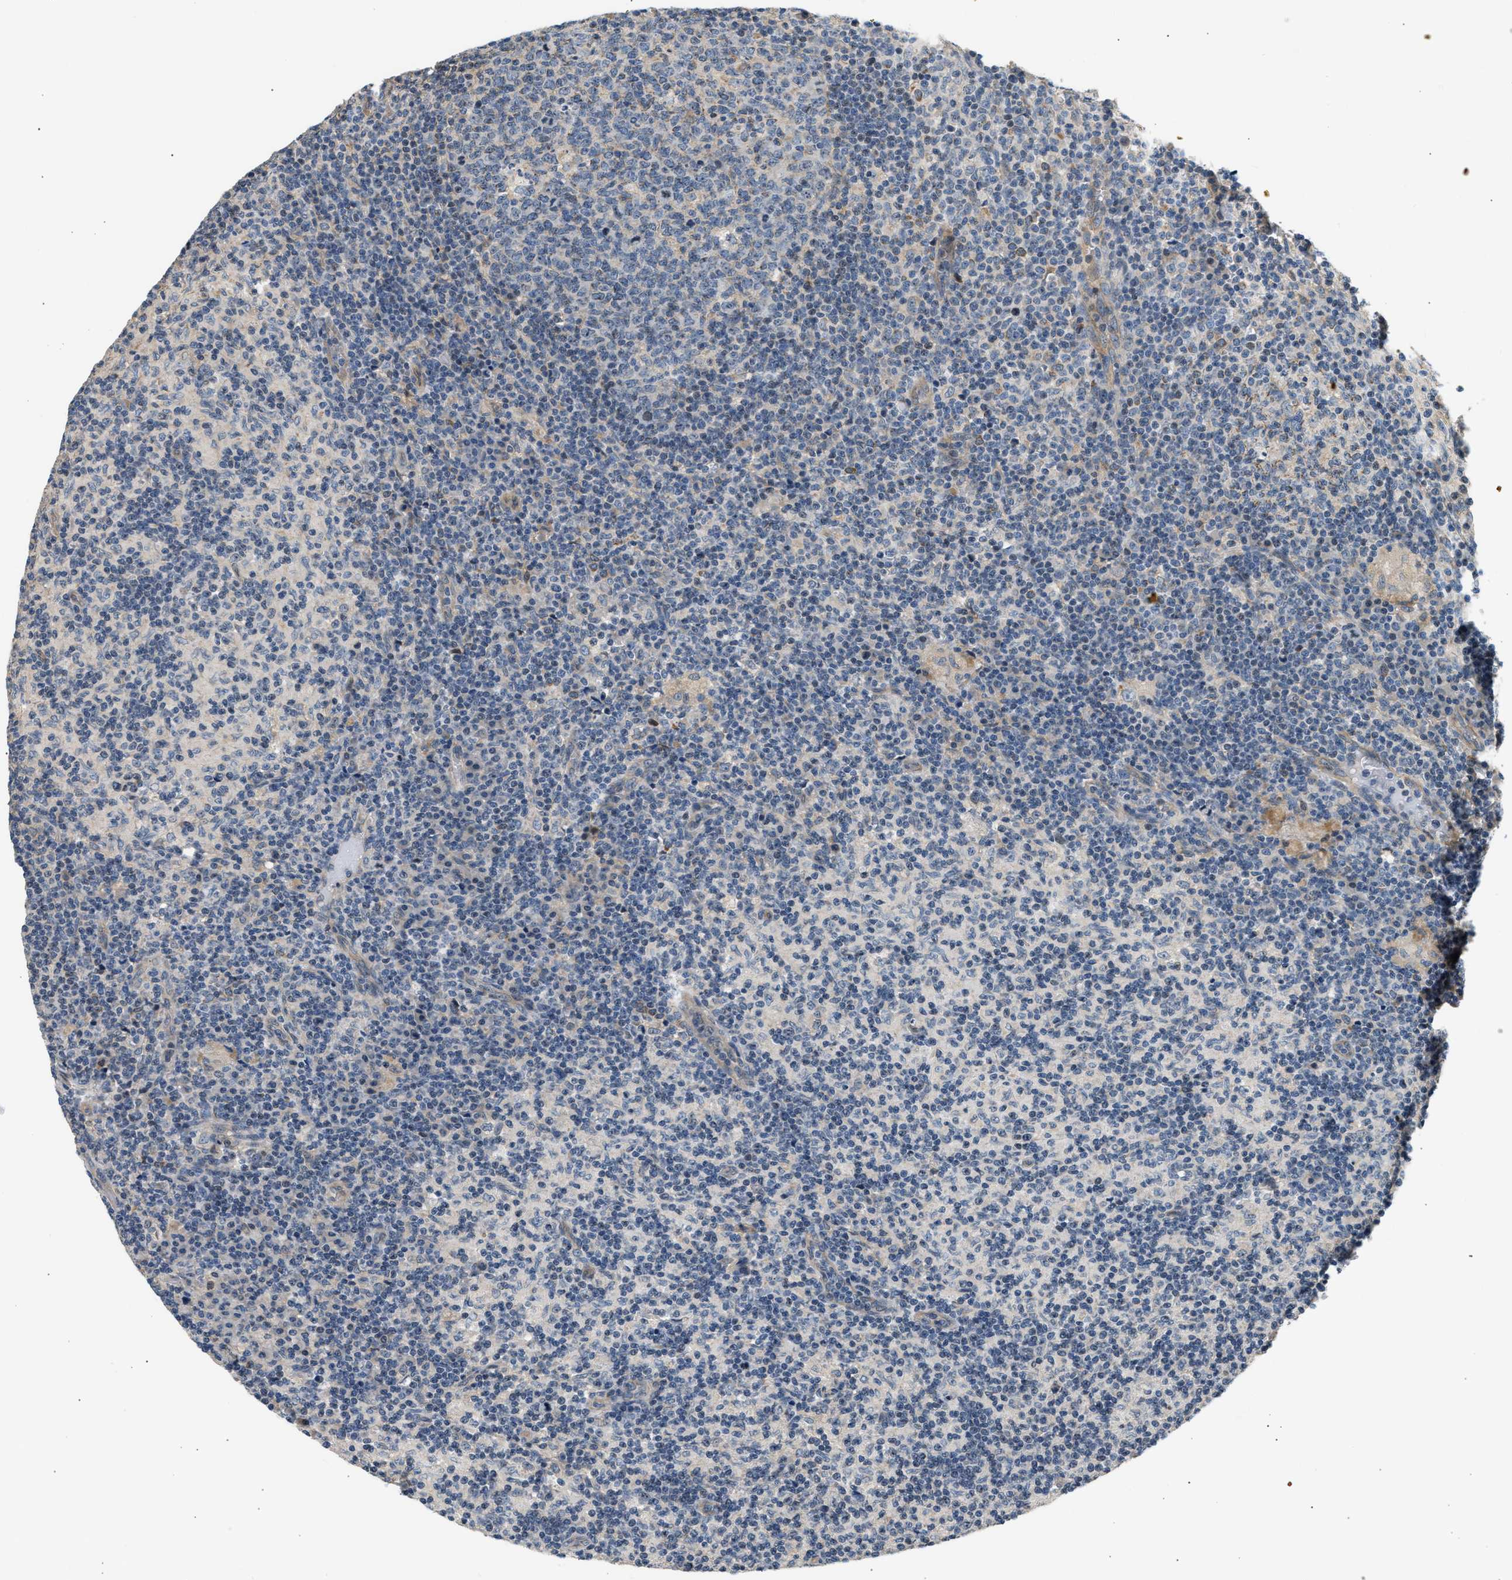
{"staining": {"intensity": "weak", "quantity": "<25%", "location": "cytoplasmic/membranous"}, "tissue": "lymph node", "cell_type": "Germinal center cells", "image_type": "normal", "snomed": [{"axis": "morphology", "description": "Normal tissue, NOS"}, {"axis": "morphology", "description": "Inflammation, NOS"}, {"axis": "topography", "description": "Lymph node"}], "caption": "A histopathology image of lymph node stained for a protein demonstrates no brown staining in germinal center cells.", "gene": "WDR31", "patient": {"sex": "male", "age": 55}}